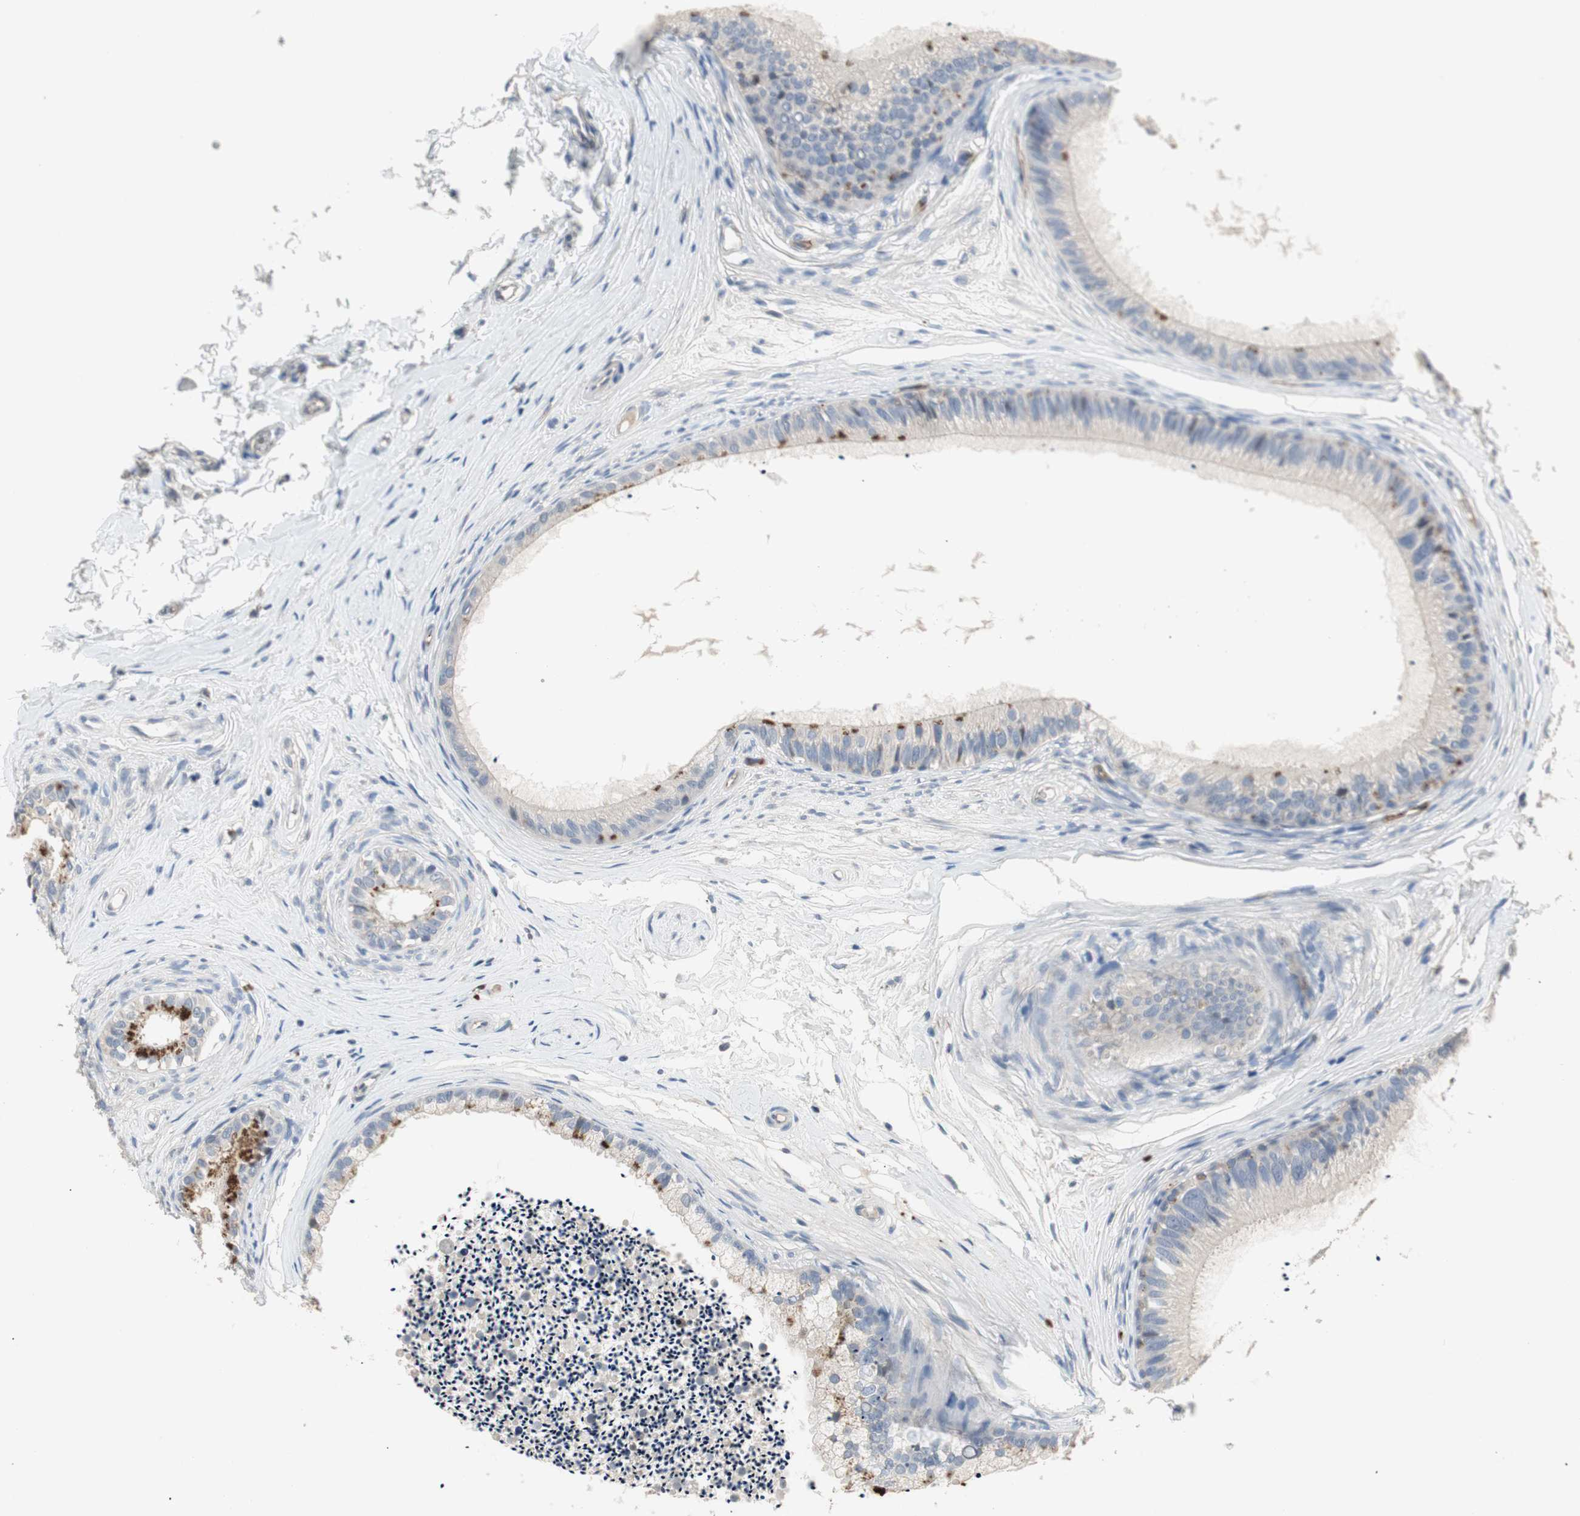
{"staining": {"intensity": "moderate", "quantity": "25%-75%", "location": "cytoplasmic/membranous"}, "tissue": "epididymis", "cell_type": "Glandular cells", "image_type": "normal", "snomed": [{"axis": "morphology", "description": "Normal tissue, NOS"}, {"axis": "topography", "description": "Epididymis"}], "caption": "Immunohistochemistry staining of unremarkable epididymis, which exhibits medium levels of moderate cytoplasmic/membranous staining in about 25%-75% of glandular cells indicating moderate cytoplasmic/membranous protein positivity. The staining was performed using DAB (3,3'-diaminobenzidine) (brown) for protein detection and nuclei were counterstained in hematoxylin (blue).", "gene": "ALPL", "patient": {"sex": "male", "age": 56}}